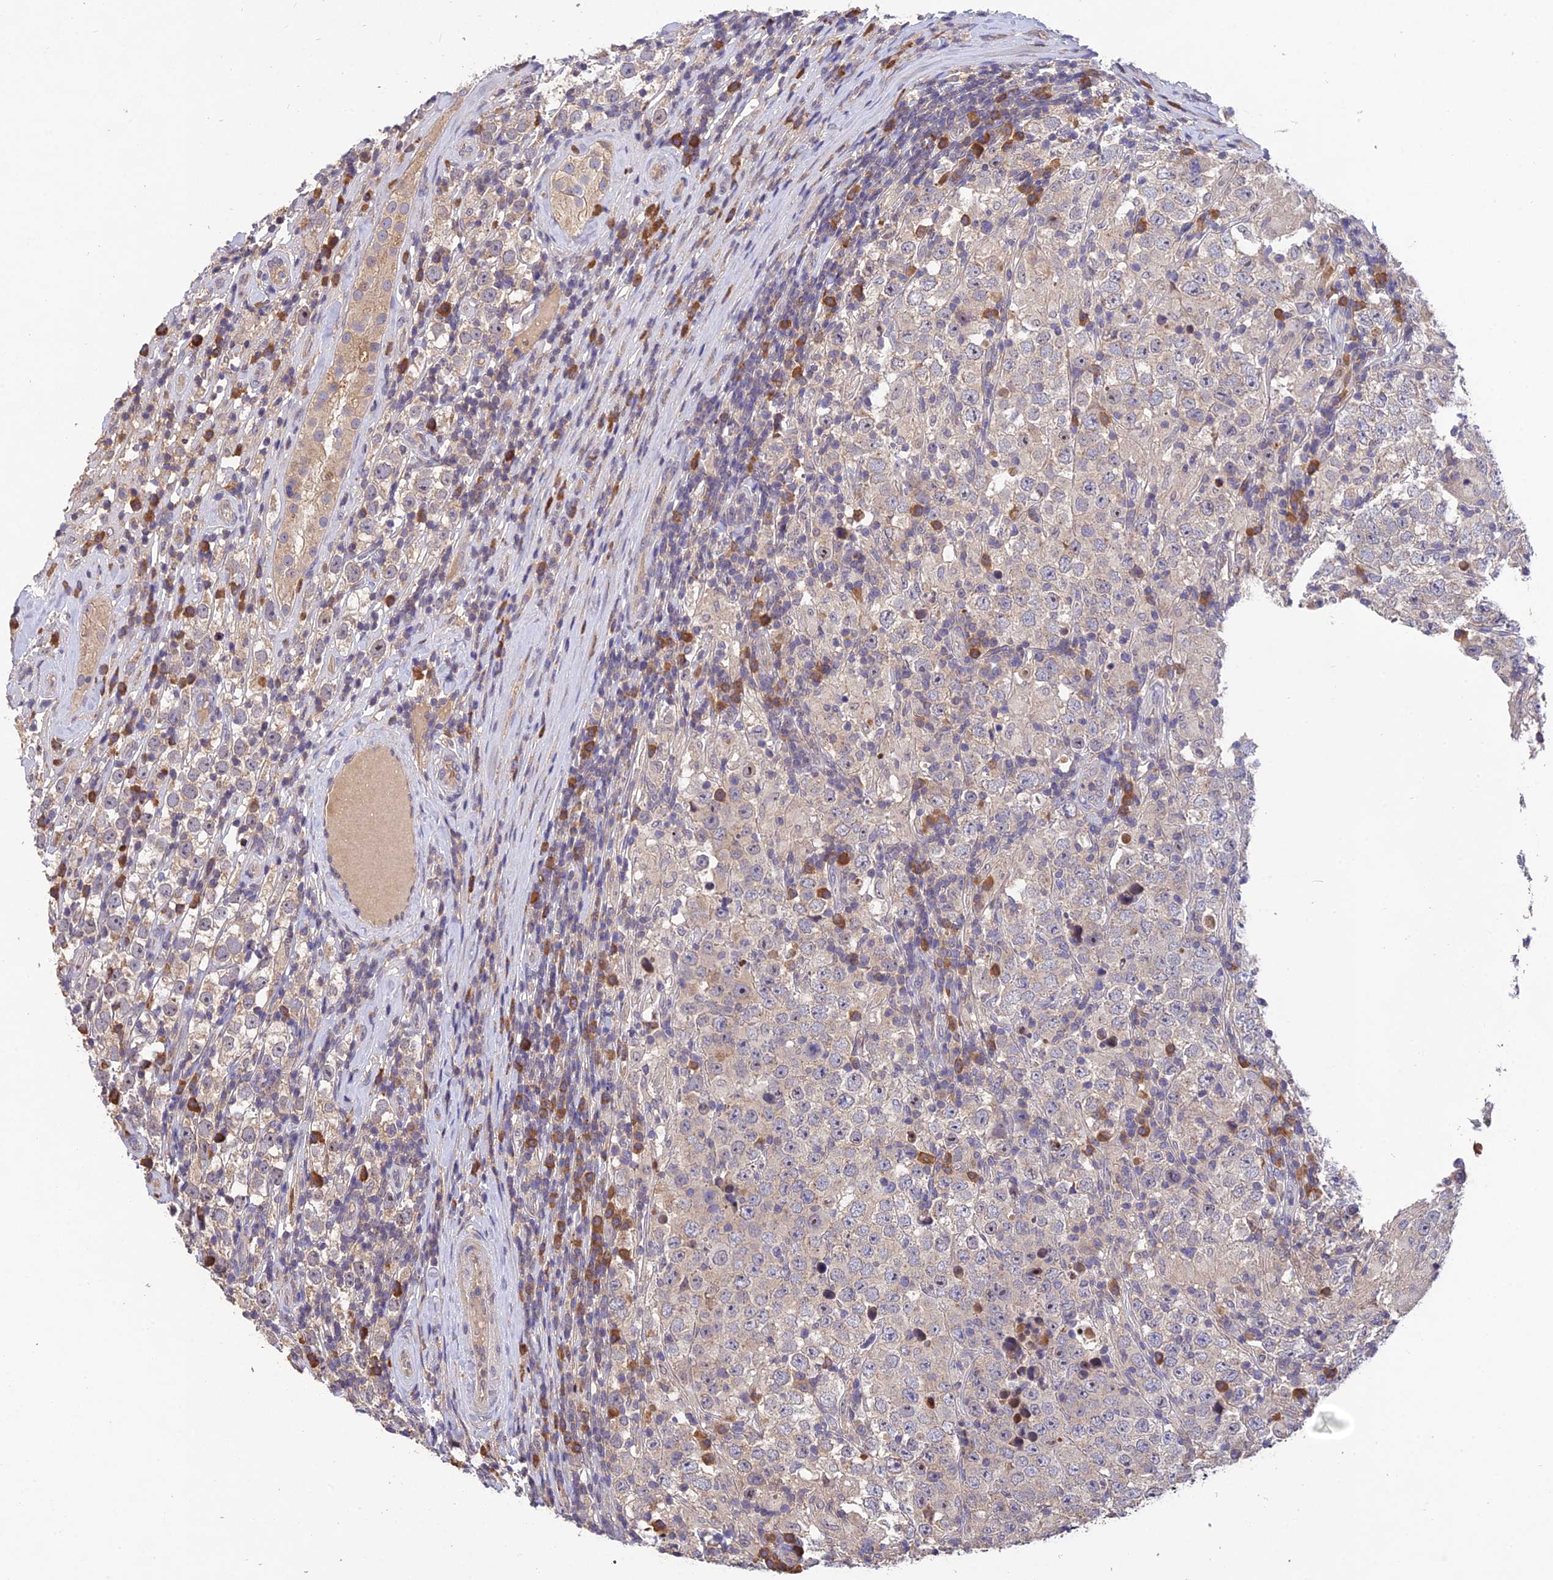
{"staining": {"intensity": "weak", "quantity": "<25%", "location": "cytoplasmic/membranous"}, "tissue": "testis cancer", "cell_type": "Tumor cells", "image_type": "cancer", "snomed": [{"axis": "morphology", "description": "Normal tissue, NOS"}, {"axis": "morphology", "description": "Urothelial carcinoma, High grade"}, {"axis": "morphology", "description": "Seminoma, NOS"}, {"axis": "morphology", "description": "Carcinoma, Embryonal, NOS"}, {"axis": "topography", "description": "Urinary bladder"}, {"axis": "topography", "description": "Testis"}], "caption": "A histopathology image of testis embryonal carcinoma stained for a protein displays no brown staining in tumor cells. (DAB (3,3'-diaminobenzidine) IHC visualized using brightfield microscopy, high magnification).", "gene": "DENND5B", "patient": {"sex": "male", "age": 41}}